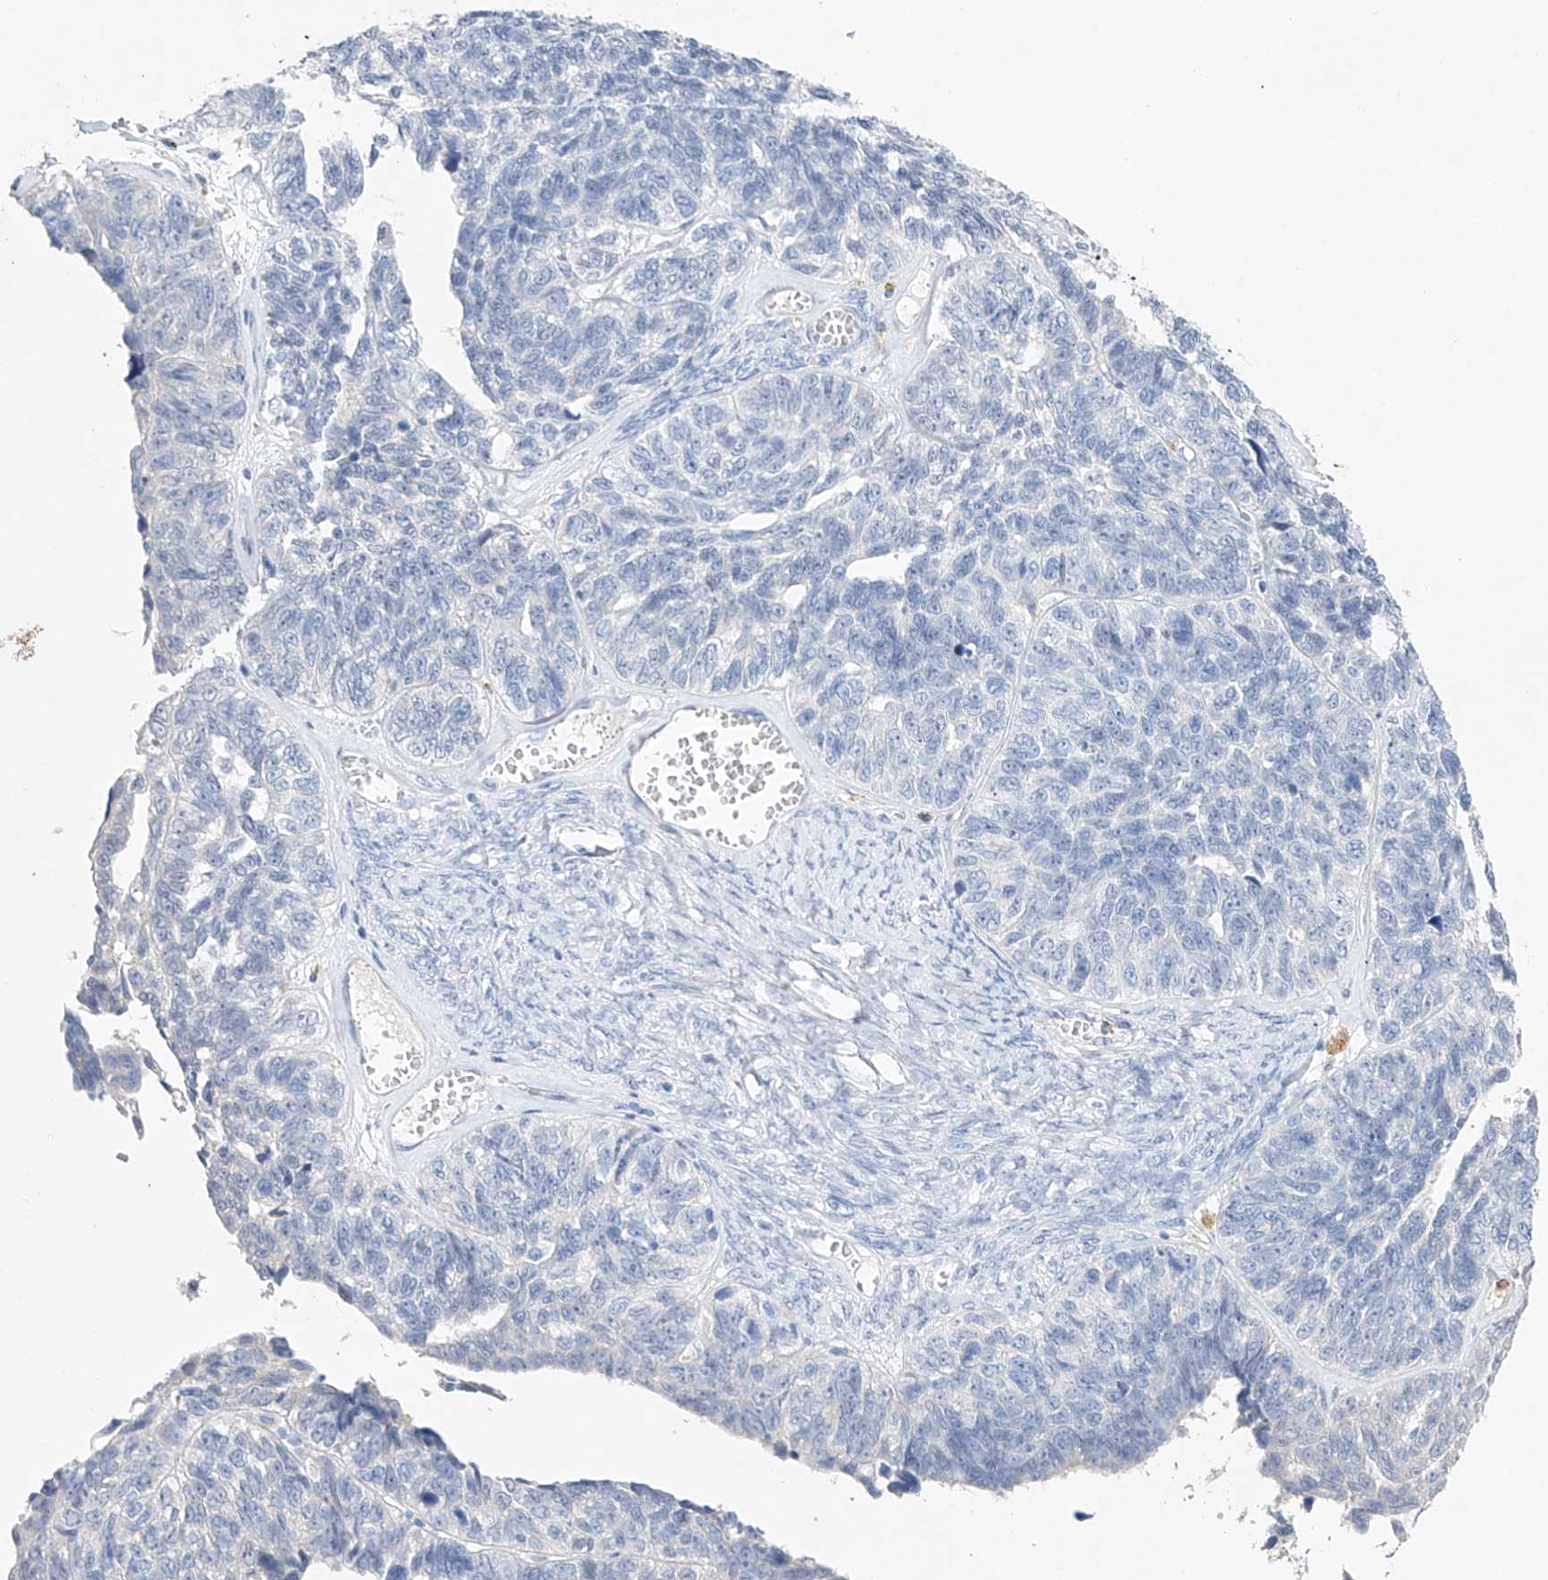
{"staining": {"intensity": "negative", "quantity": "none", "location": "none"}, "tissue": "ovarian cancer", "cell_type": "Tumor cells", "image_type": "cancer", "snomed": [{"axis": "morphology", "description": "Cystadenocarcinoma, serous, NOS"}, {"axis": "topography", "description": "Ovary"}], "caption": "Ovarian cancer (serous cystadenocarcinoma) was stained to show a protein in brown. There is no significant expression in tumor cells. The staining is performed using DAB brown chromogen with nuclei counter-stained in using hematoxylin.", "gene": "TM7SF2", "patient": {"sex": "female", "age": 79}}